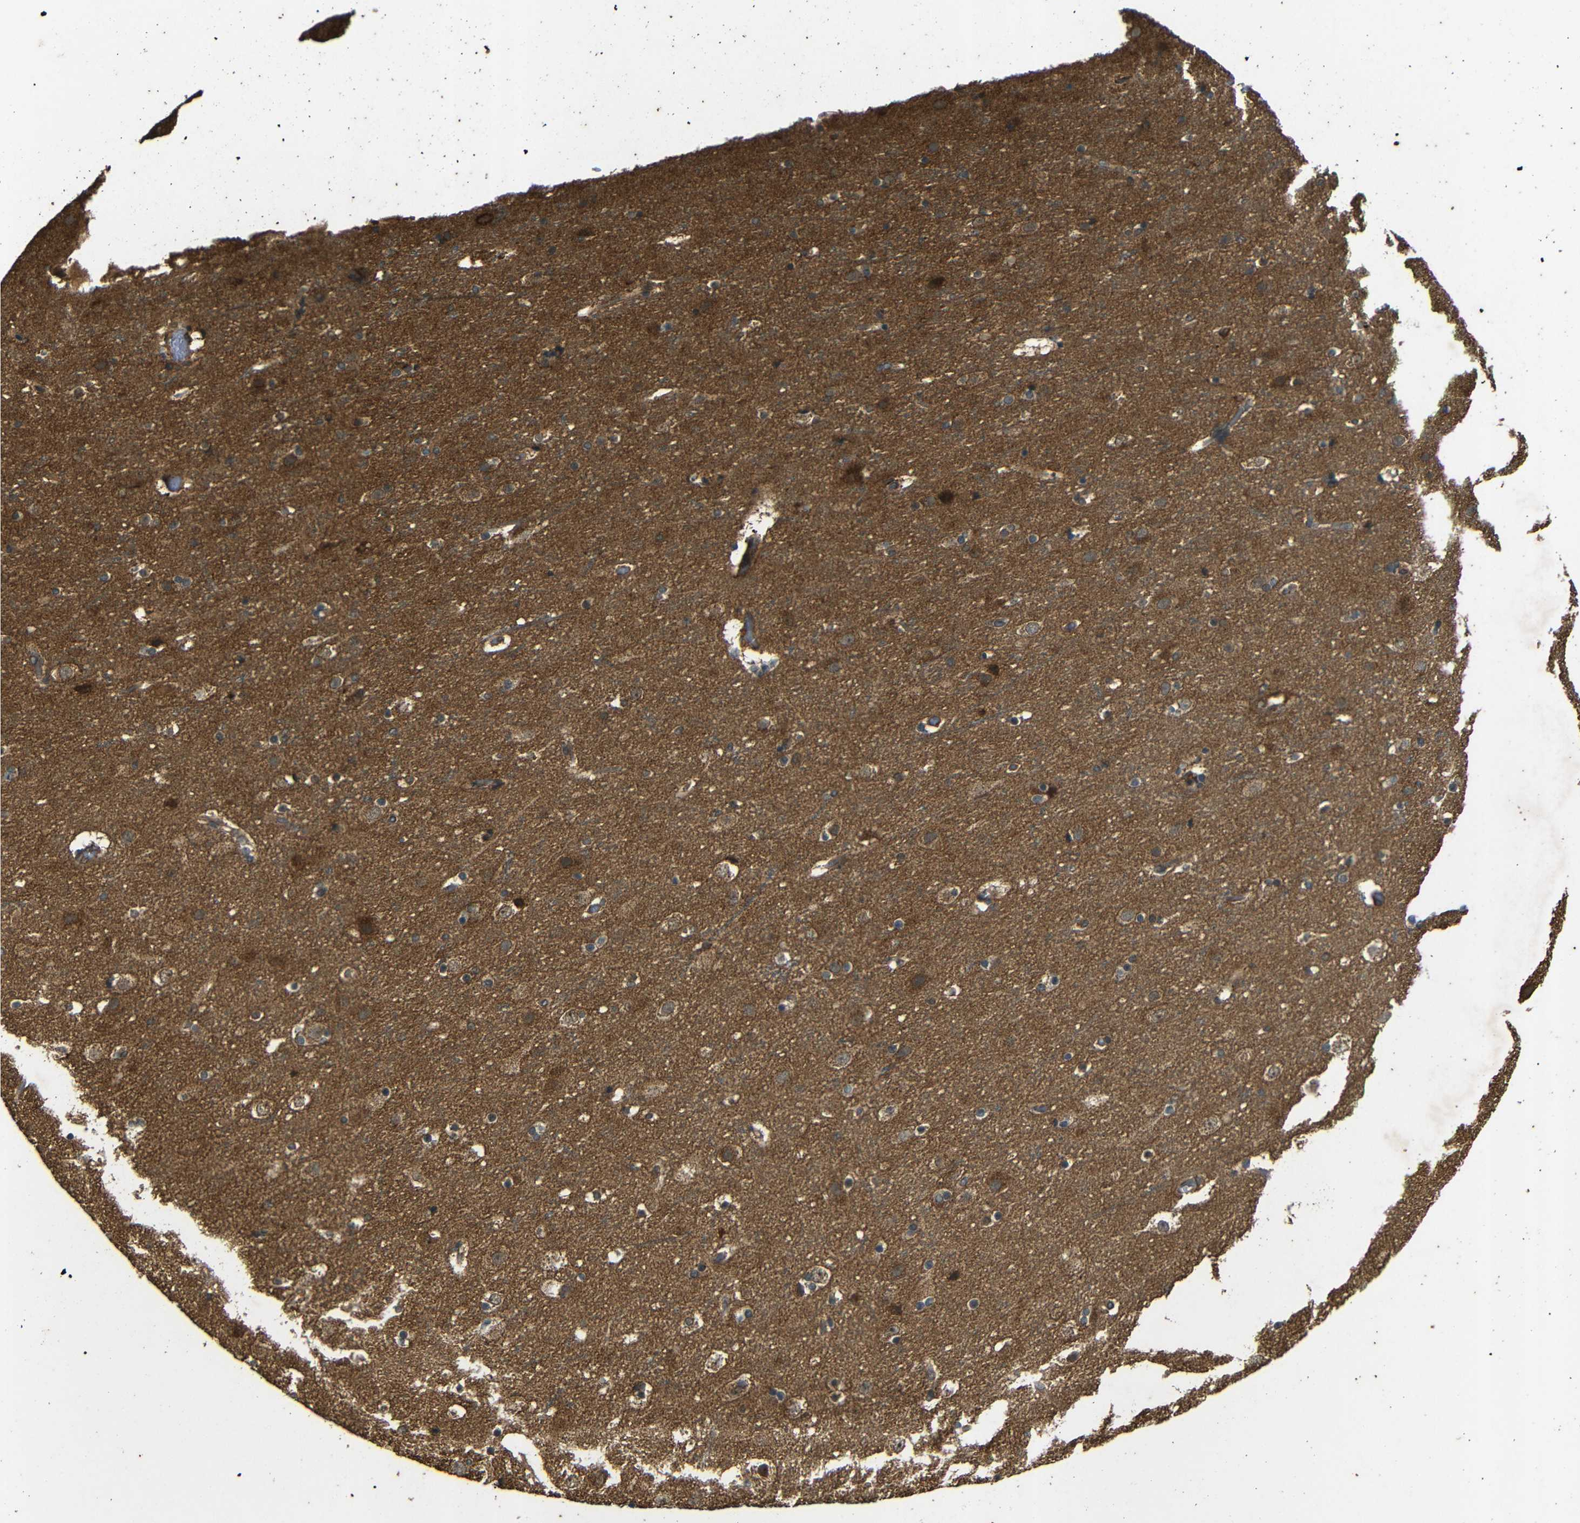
{"staining": {"intensity": "weak", "quantity": ">75%", "location": "cytoplasmic/membranous"}, "tissue": "cerebral cortex", "cell_type": "Endothelial cells", "image_type": "normal", "snomed": [{"axis": "morphology", "description": "Normal tissue, NOS"}, {"axis": "topography", "description": "Cerebral cortex"}], "caption": "Weak cytoplasmic/membranous protein positivity is present in approximately >75% of endothelial cells in cerebral cortex. (DAB = brown stain, brightfield microscopy at high magnification).", "gene": "TRPC1", "patient": {"sex": "male", "age": 45}}